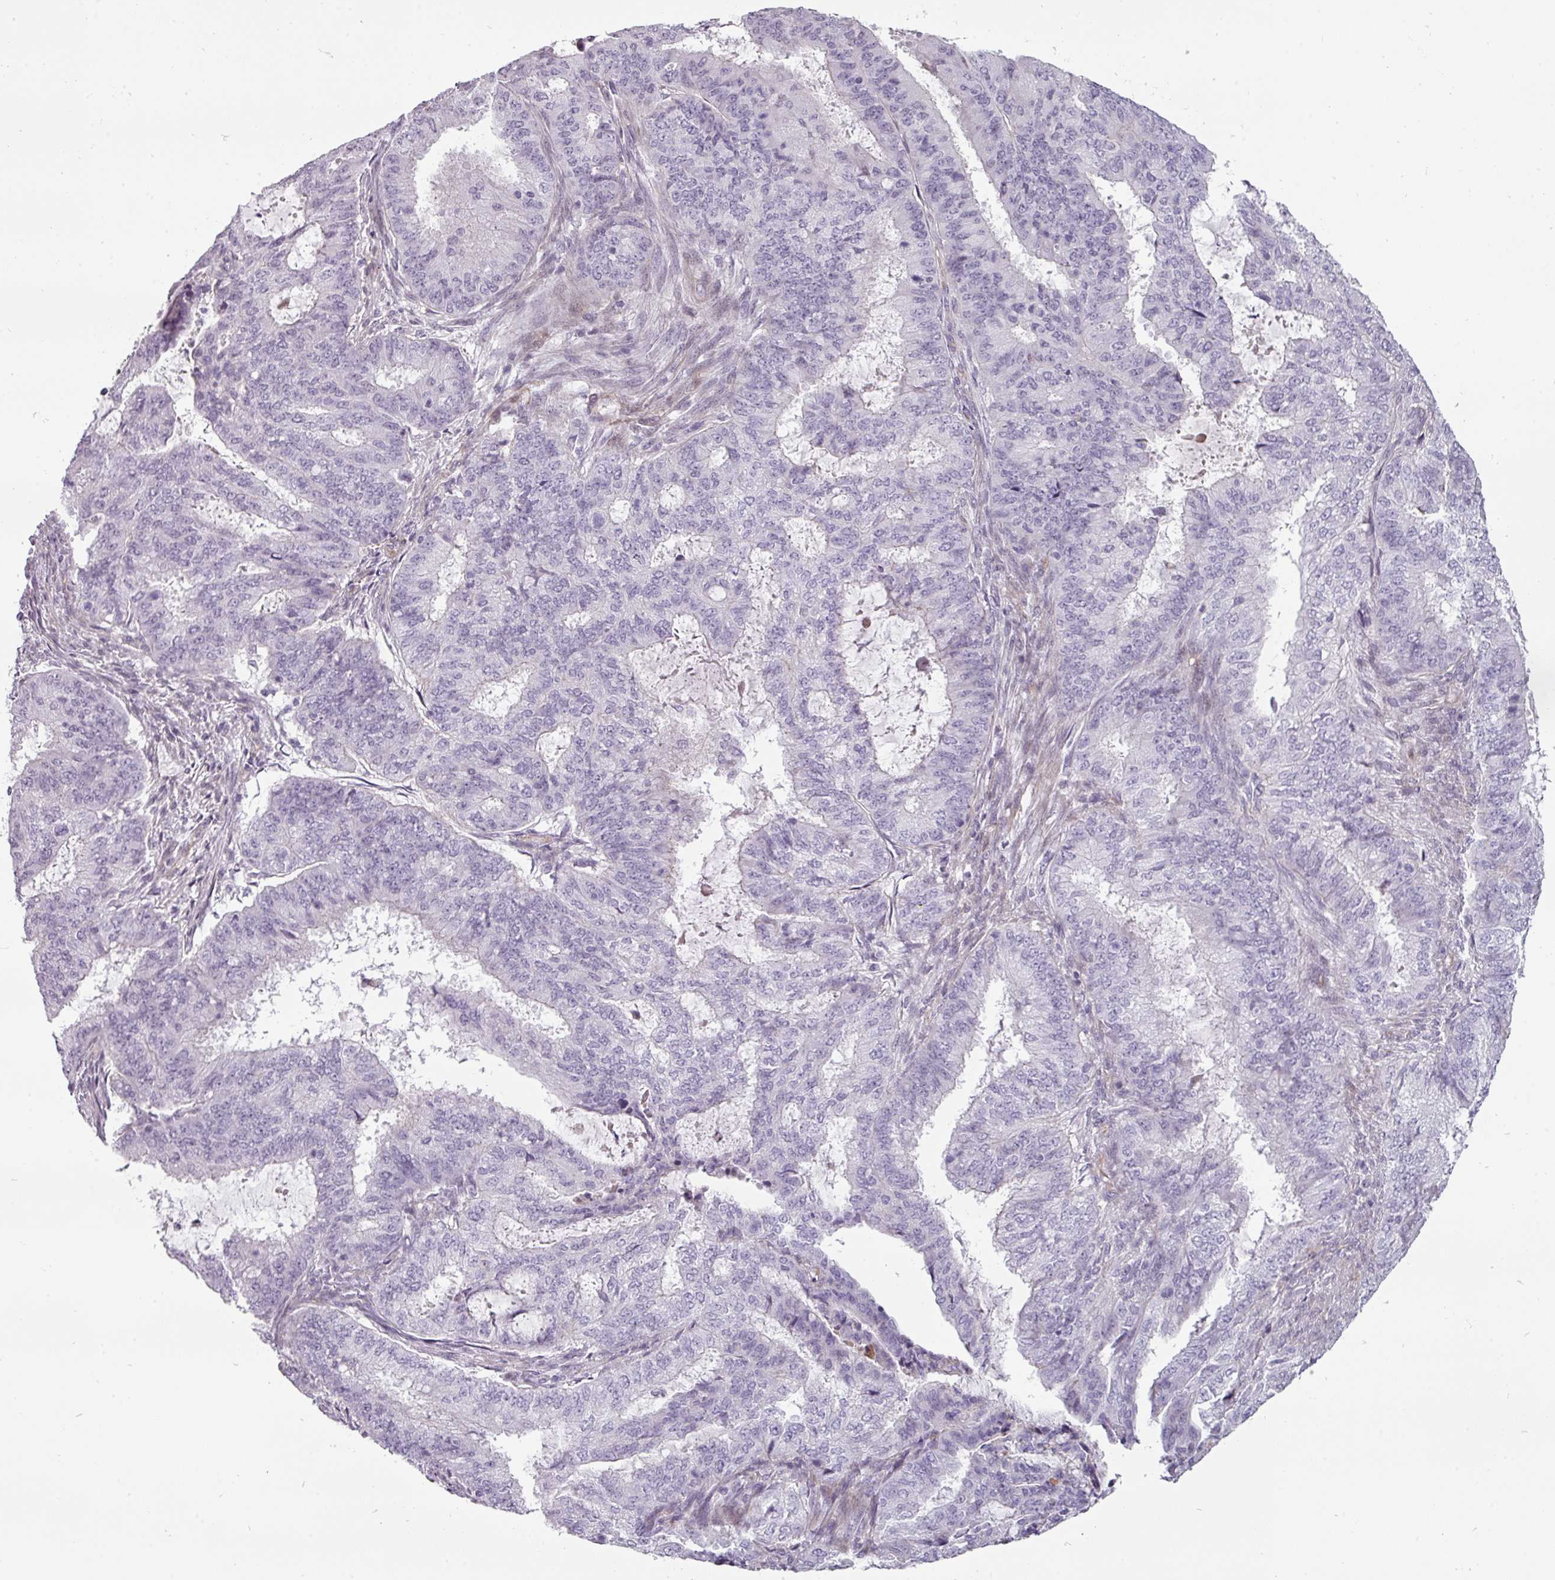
{"staining": {"intensity": "negative", "quantity": "none", "location": "none"}, "tissue": "endometrial cancer", "cell_type": "Tumor cells", "image_type": "cancer", "snomed": [{"axis": "morphology", "description": "Adenocarcinoma, NOS"}, {"axis": "topography", "description": "Endometrium"}], "caption": "High magnification brightfield microscopy of endometrial cancer stained with DAB (brown) and counterstained with hematoxylin (blue): tumor cells show no significant expression.", "gene": "CHRDL1", "patient": {"sex": "female", "age": 51}}